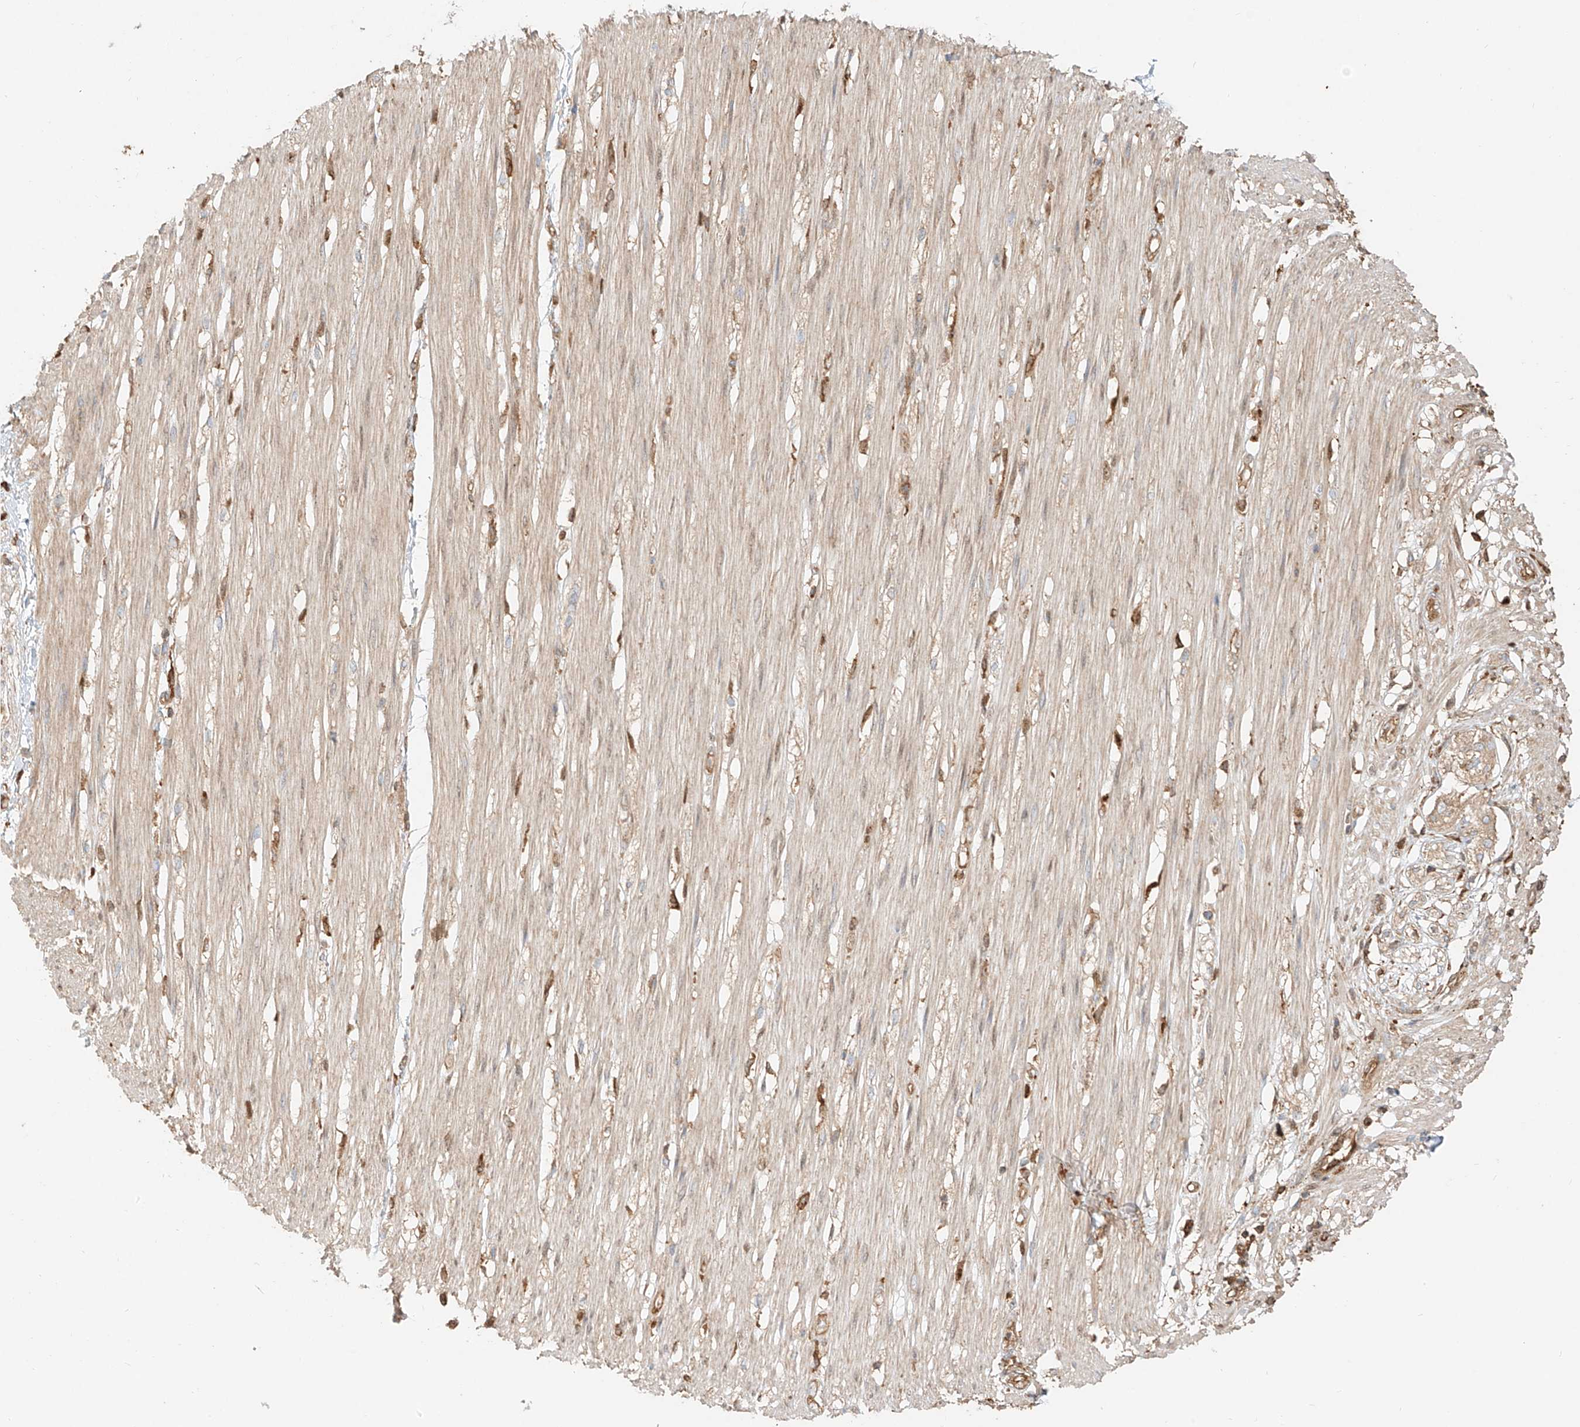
{"staining": {"intensity": "moderate", "quantity": ">75%", "location": "cytoplasmic/membranous"}, "tissue": "smooth muscle", "cell_type": "Smooth muscle cells", "image_type": "normal", "snomed": [{"axis": "morphology", "description": "Normal tissue, NOS"}, {"axis": "morphology", "description": "Adenocarcinoma, NOS"}, {"axis": "topography", "description": "Colon"}, {"axis": "topography", "description": "Peripheral nerve tissue"}], "caption": "Immunohistochemistry (DAB (3,3'-diaminobenzidine)) staining of normal smooth muscle exhibits moderate cytoplasmic/membranous protein positivity in approximately >75% of smooth muscle cells.", "gene": "SNX9", "patient": {"sex": "male", "age": 14}}